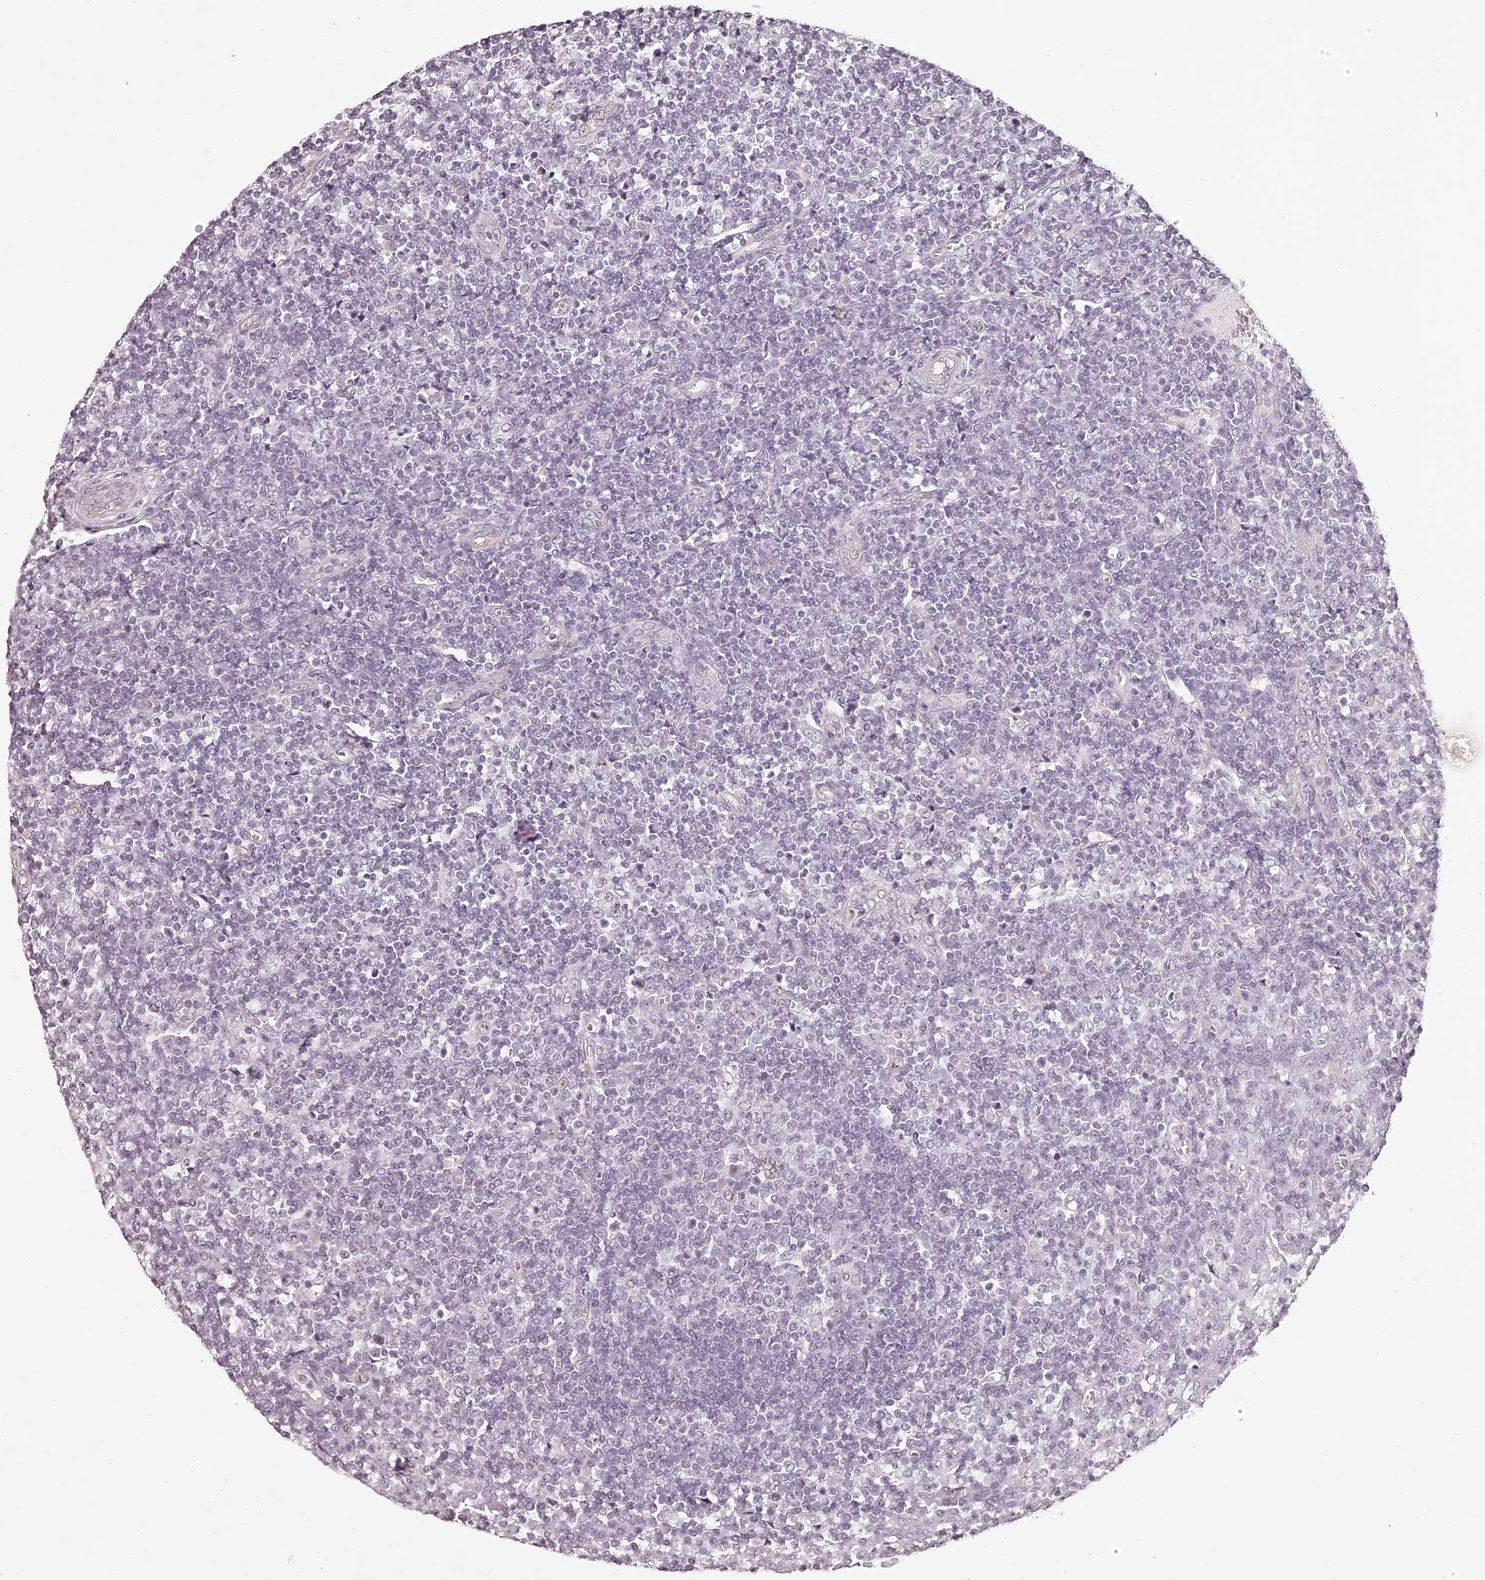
{"staining": {"intensity": "negative", "quantity": "none", "location": "none"}, "tissue": "tonsil", "cell_type": "Germinal center cells", "image_type": "normal", "snomed": [{"axis": "morphology", "description": "Normal tissue, NOS"}, {"axis": "topography", "description": "Tonsil"}], "caption": "This is an IHC image of normal human tonsil. There is no positivity in germinal center cells.", "gene": "ELAPOR1", "patient": {"sex": "female", "age": 19}}